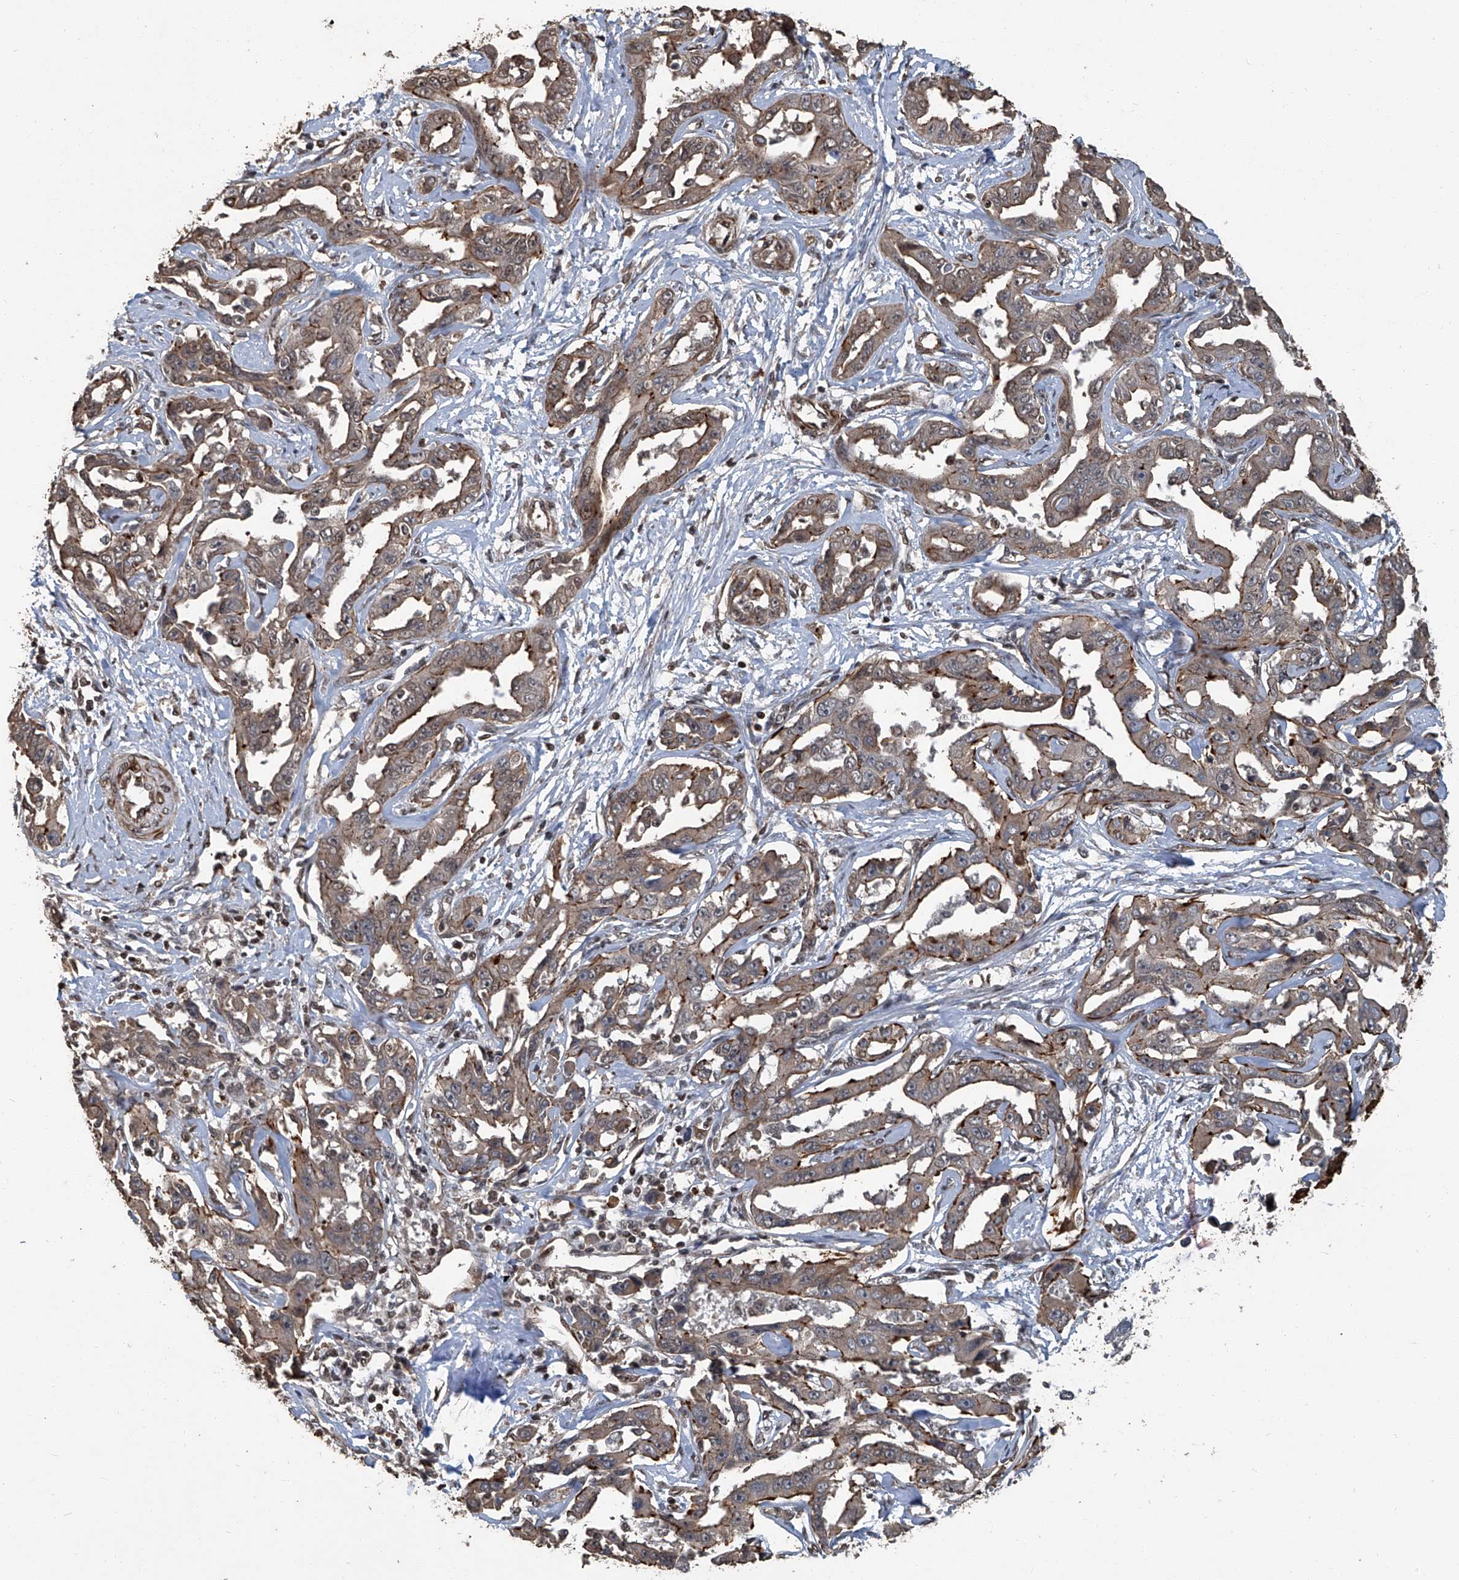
{"staining": {"intensity": "moderate", "quantity": "25%-75%", "location": "cytoplasmic/membranous"}, "tissue": "liver cancer", "cell_type": "Tumor cells", "image_type": "cancer", "snomed": [{"axis": "morphology", "description": "Cholangiocarcinoma"}, {"axis": "topography", "description": "Liver"}], "caption": "Immunohistochemical staining of human liver cholangiocarcinoma displays moderate cytoplasmic/membranous protein expression in approximately 25%-75% of tumor cells. The protein is stained brown, and the nuclei are stained in blue (DAB IHC with brightfield microscopy, high magnification).", "gene": "GPR132", "patient": {"sex": "male", "age": 59}}